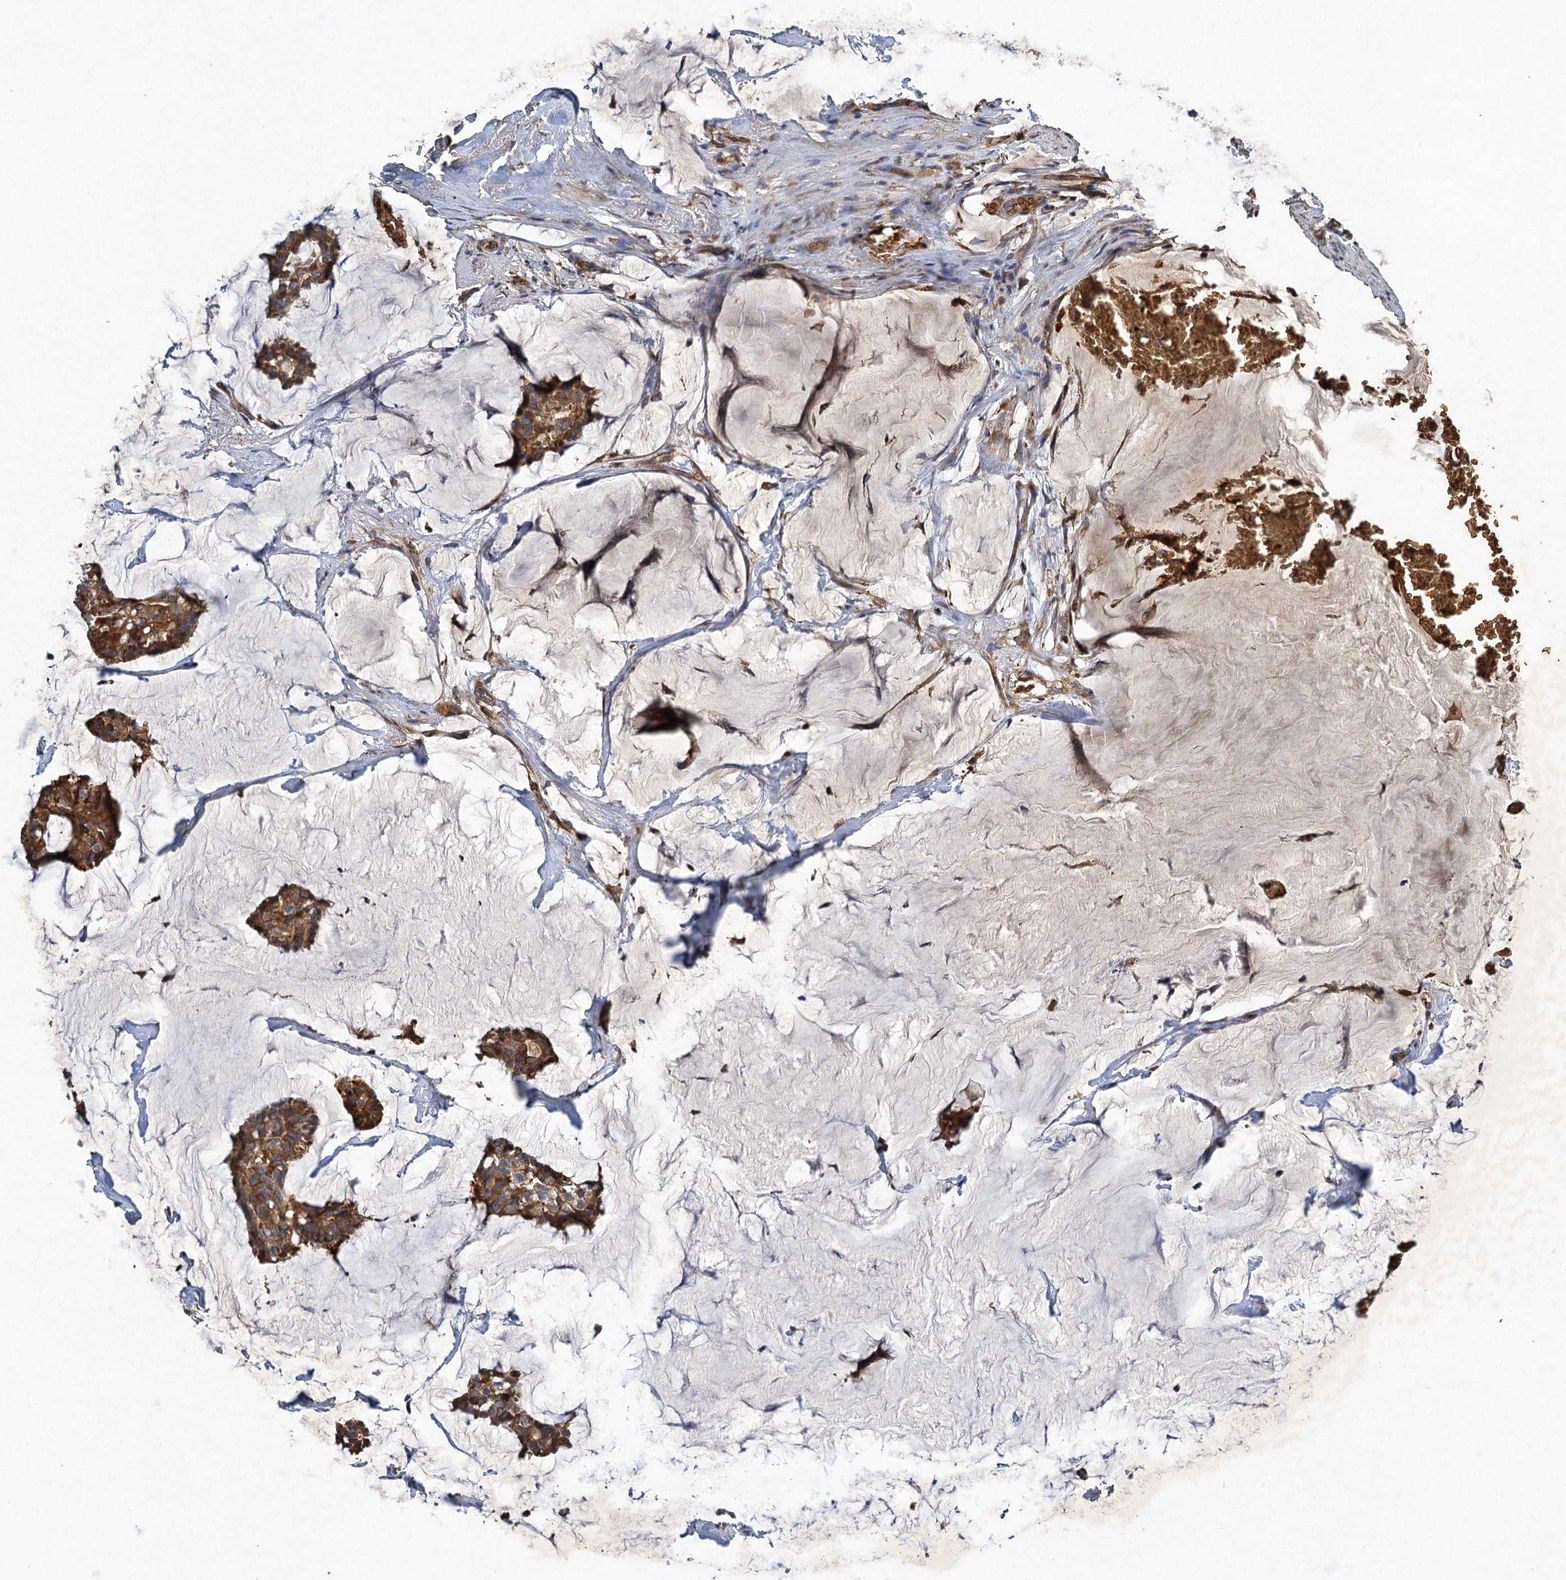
{"staining": {"intensity": "moderate", "quantity": ">75%", "location": "cytoplasmic/membranous"}, "tissue": "breast cancer", "cell_type": "Tumor cells", "image_type": "cancer", "snomed": [{"axis": "morphology", "description": "Duct carcinoma"}, {"axis": "topography", "description": "Breast"}], "caption": "Immunohistochemistry (IHC) image of neoplastic tissue: breast cancer stained using IHC demonstrates medium levels of moderate protein expression localized specifically in the cytoplasmic/membranous of tumor cells, appearing as a cytoplasmic/membranous brown color.", "gene": "BCS1L", "patient": {"sex": "female", "age": 93}}